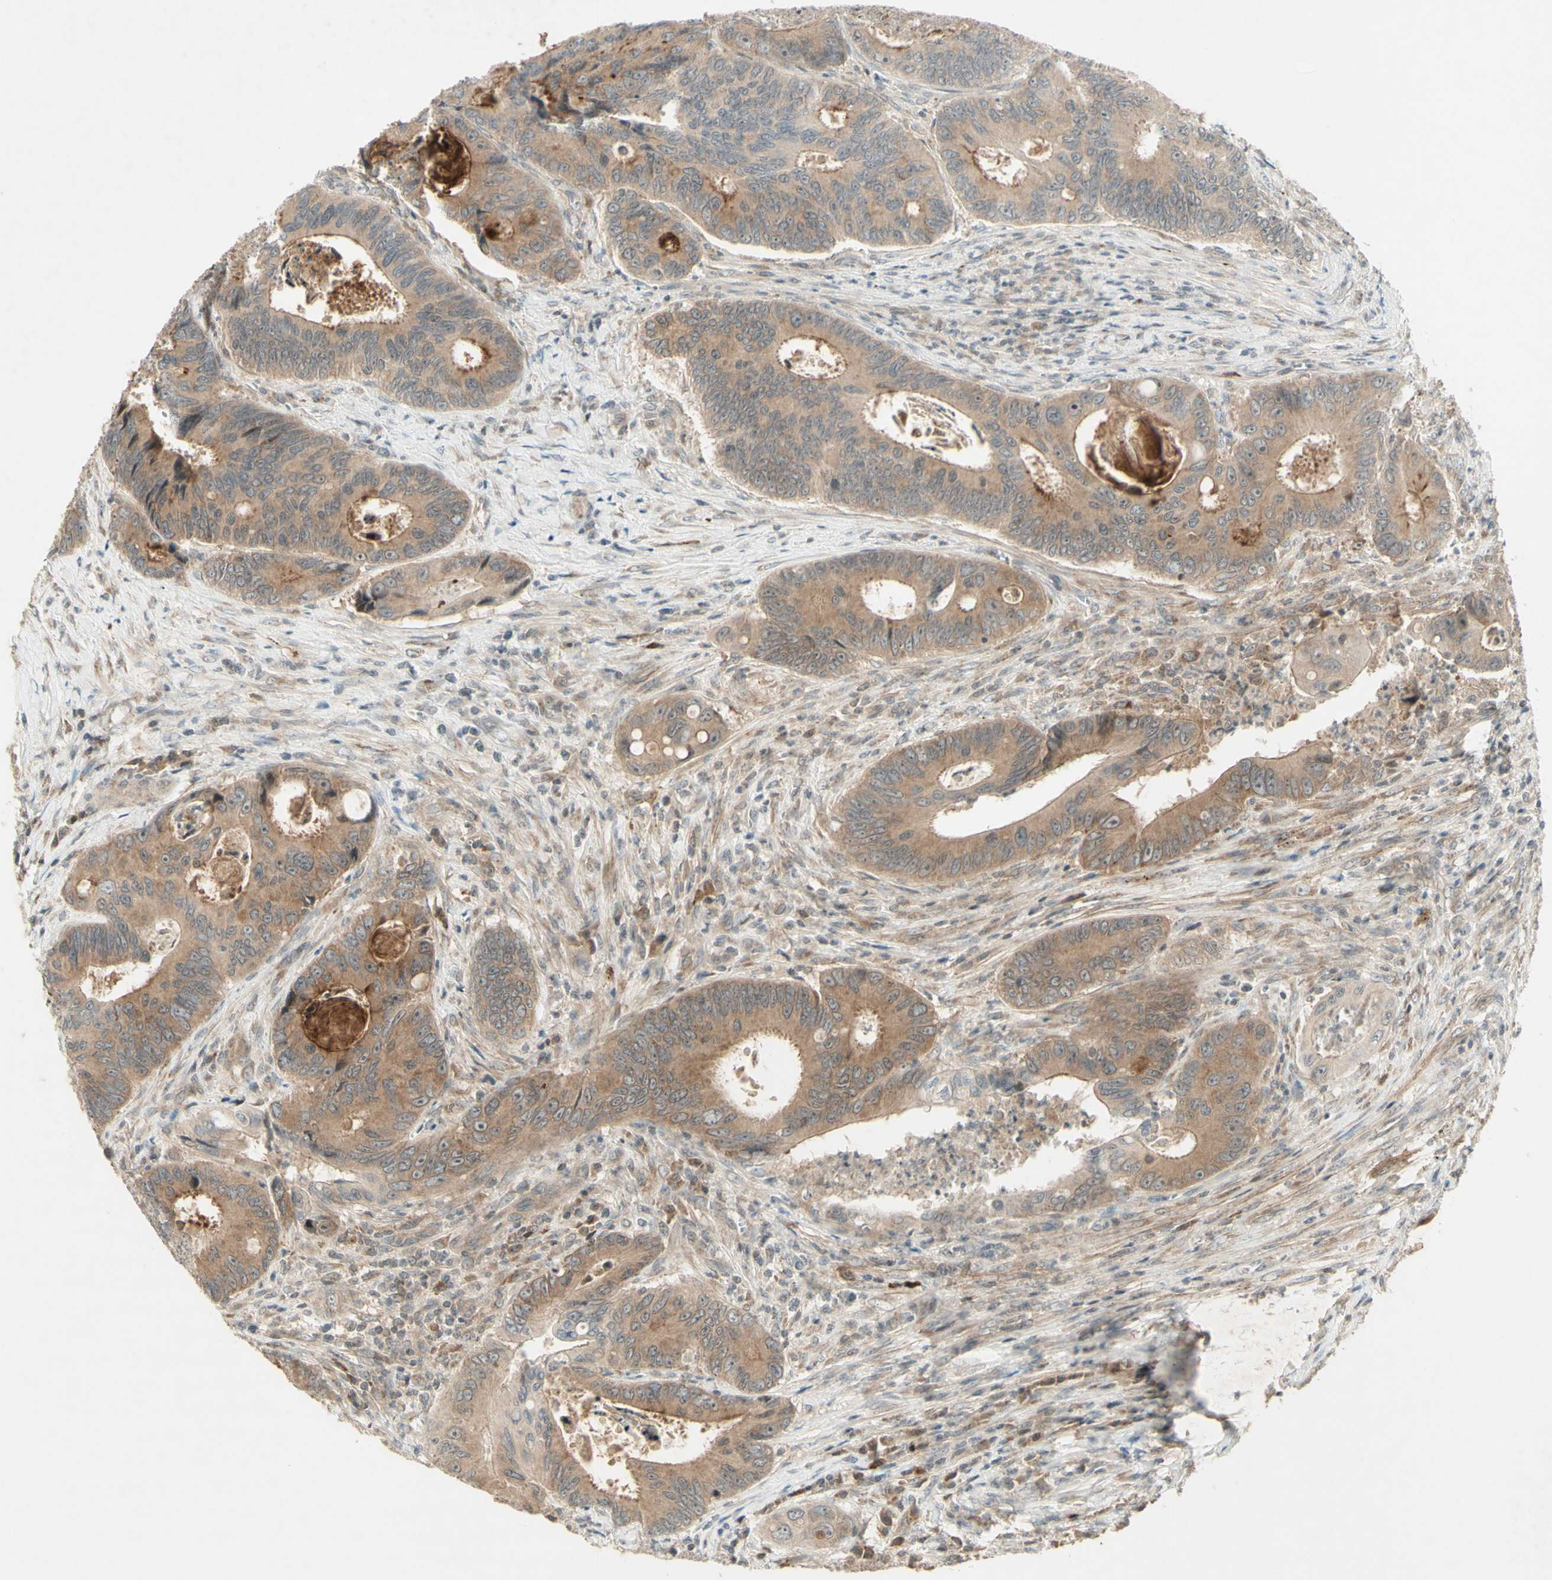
{"staining": {"intensity": "moderate", "quantity": ">75%", "location": "cytoplasmic/membranous"}, "tissue": "colorectal cancer", "cell_type": "Tumor cells", "image_type": "cancer", "snomed": [{"axis": "morphology", "description": "Inflammation, NOS"}, {"axis": "morphology", "description": "Adenocarcinoma, NOS"}, {"axis": "topography", "description": "Colon"}], "caption": "Colorectal cancer (adenocarcinoma) stained with immunohistochemistry shows moderate cytoplasmic/membranous positivity in approximately >75% of tumor cells. The protein is shown in brown color, while the nuclei are stained blue.", "gene": "ETF1", "patient": {"sex": "male", "age": 72}}